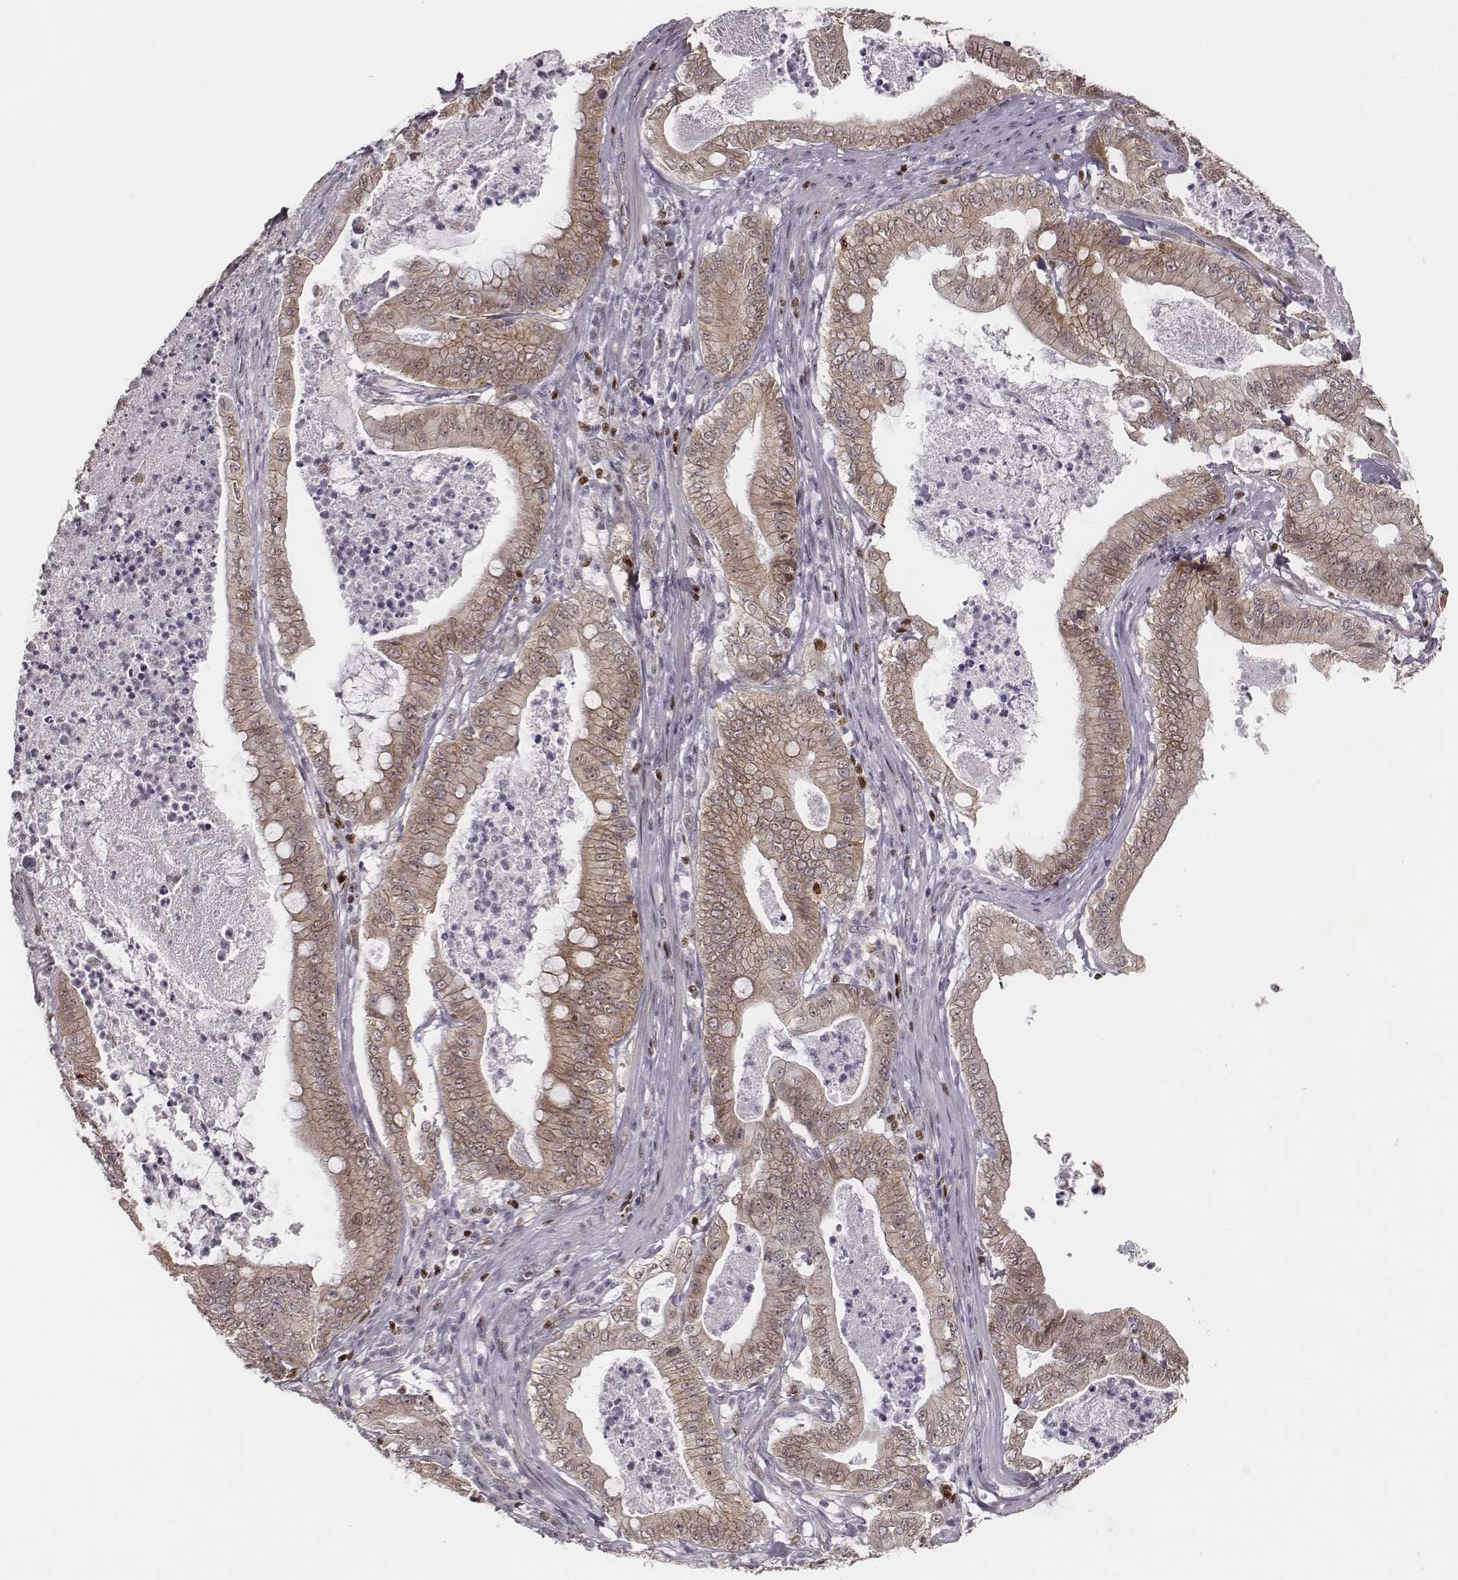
{"staining": {"intensity": "weak", "quantity": "25%-75%", "location": "cytoplasmic/membranous"}, "tissue": "pancreatic cancer", "cell_type": "Tumor cells", "image_type": "cancer", "snomed": [{"axis": "morphology", "description": "Adenocarcinoma, NOS"}, {"axis": "topography", "description": "Pancreas"}], "caption": "Approximately 25%-75% of tumor cells in human adenocarcinoma (pancreatic) demonstrate weak cytoplasmic/membranous protein positivity as visualized by brown immunohistochemical staining.", "gene": "WDR59", "patient": {"sex": "male", "age": 71}}